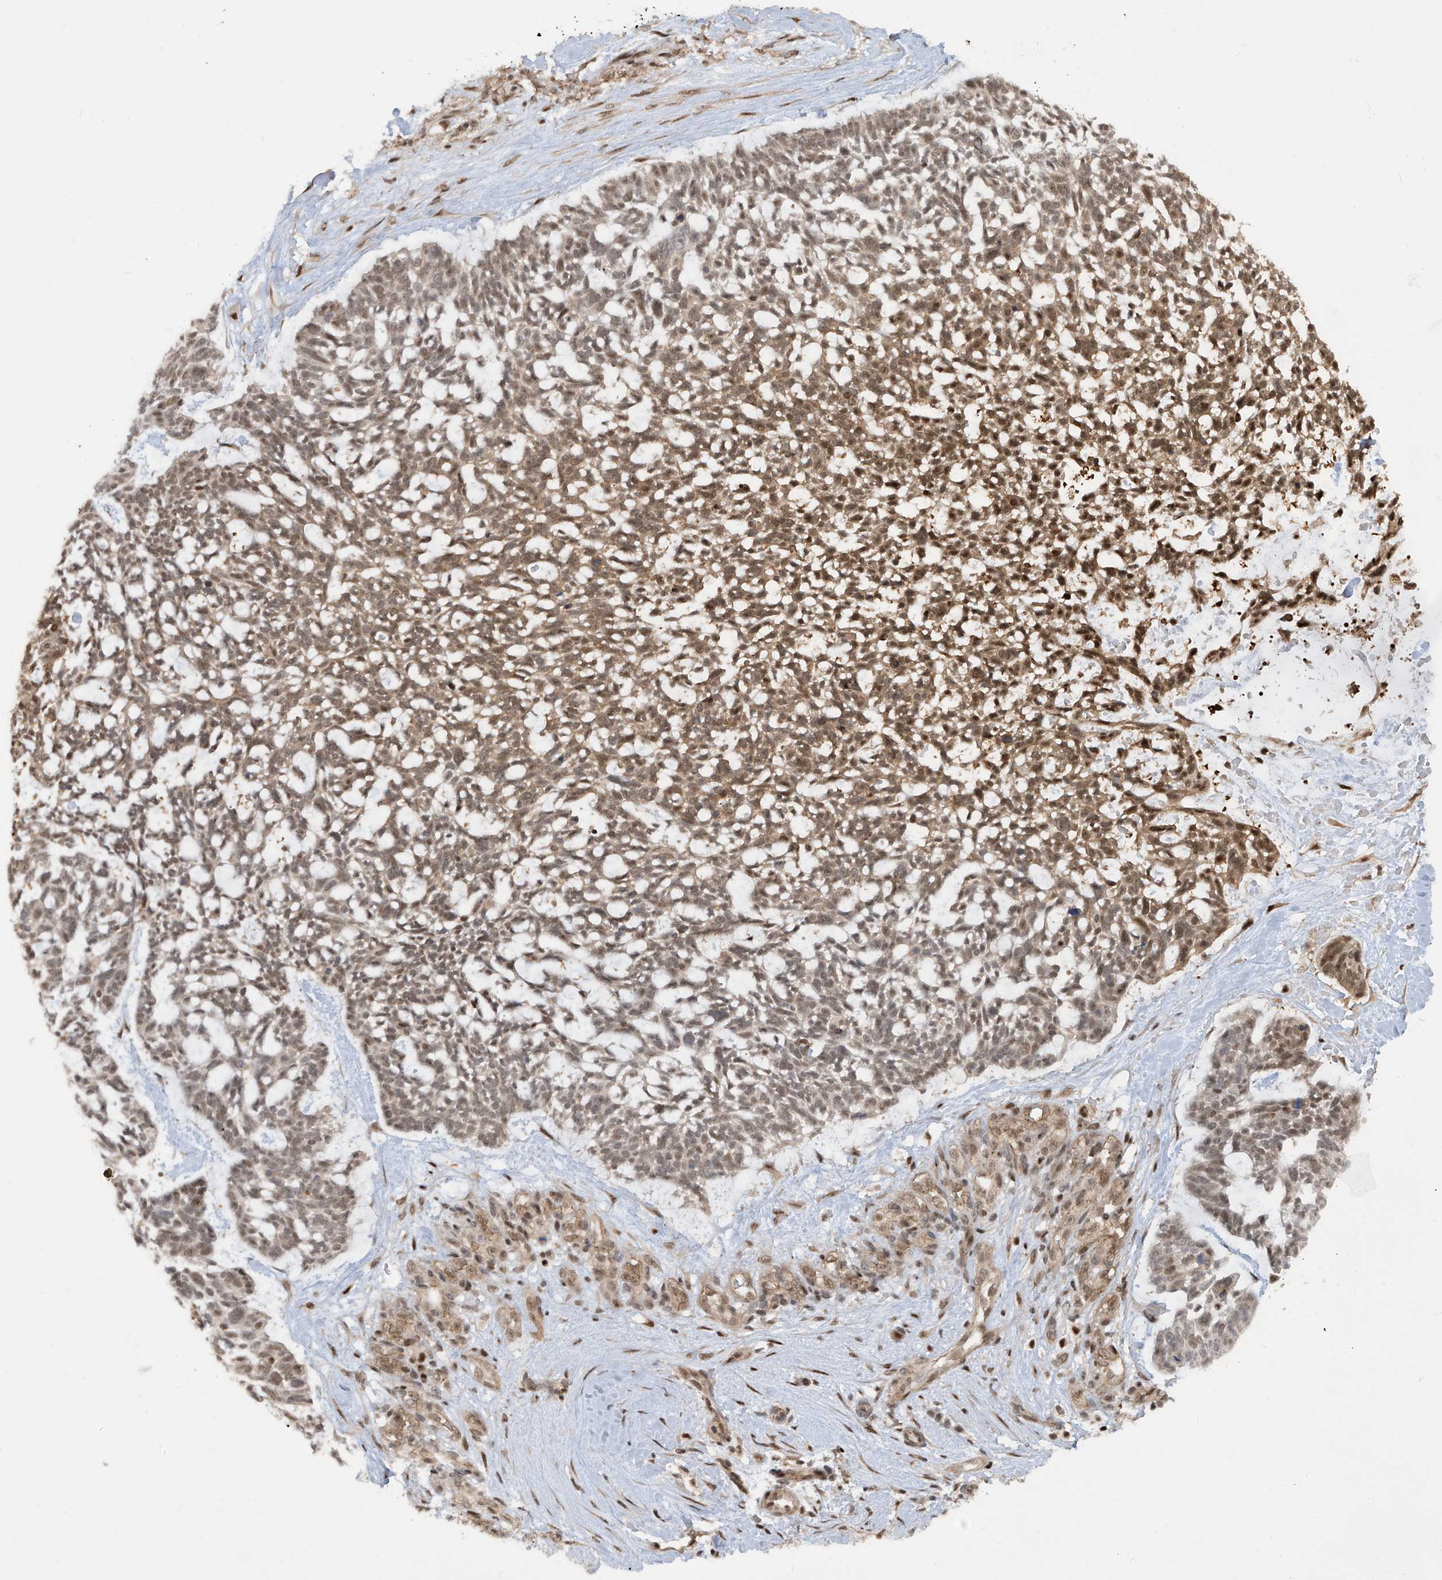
{"staining": {"intensity": "moderate", "quantity": ">75%", "location": "cytoplasmic/membranous,nuclear"}, "tissue": "skin cancer", "cell_type": "Tumor cells", "image_type": "cancer", "snomed": [{"axis": "morphology", "description": "Basal cell carcinoma"}, {"axis": "topography", "description": "Skin"}], "caption": "Tumor cells exhibit moderate cytoplasmic/membranous and nuclear expression in approximately >75% of cells in basal cell carcinoma (skin).", "gene": "LAGE3", "patient": {"sex": "male", "age": 88}}